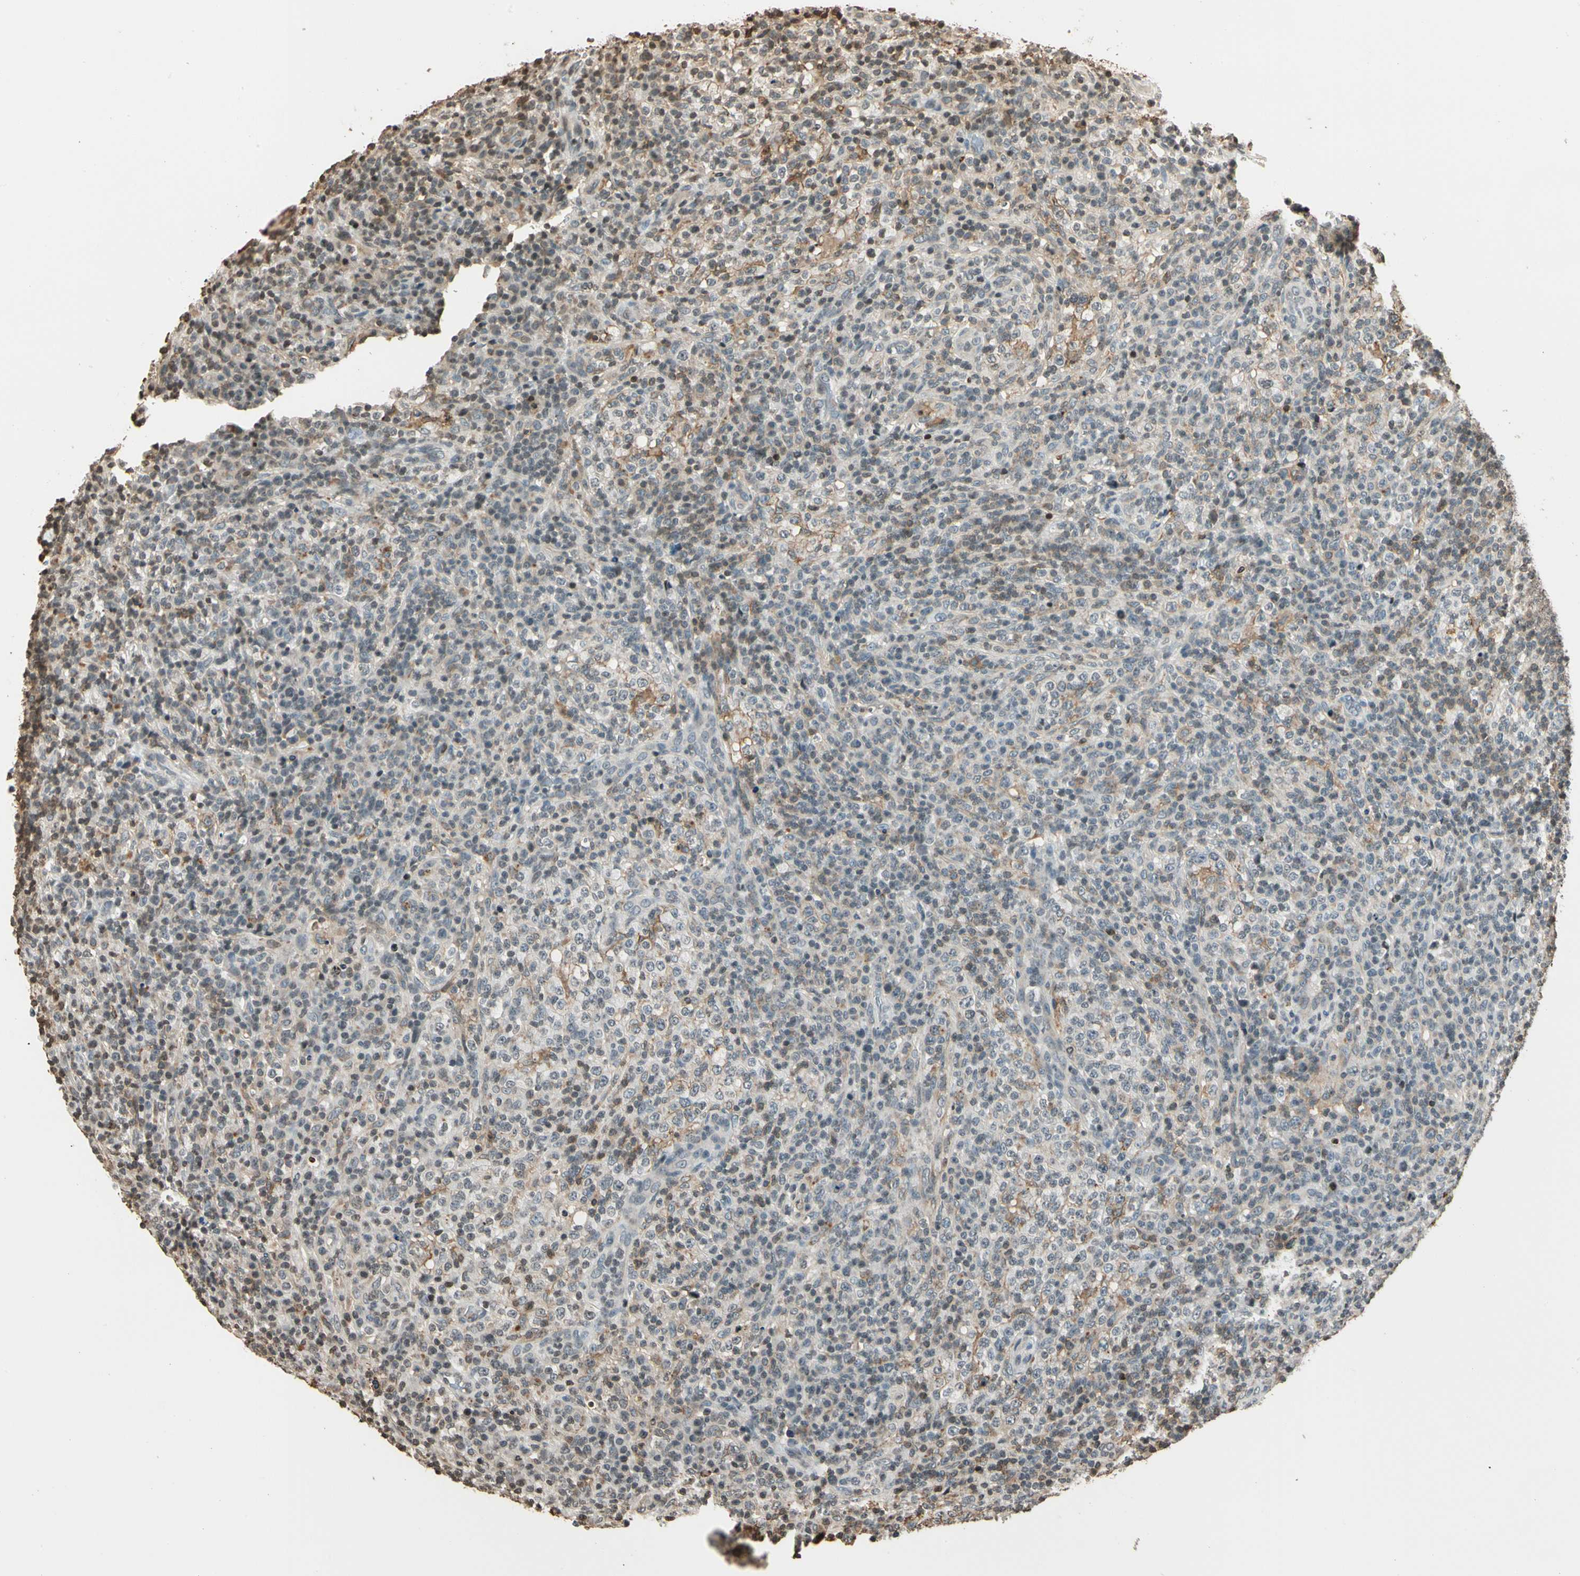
{"staining": {"intensity": "weak", "quantity": "25%-75%", "location": "cytoplasmic/membranous,nuclear"}, "tissue": "lymphoma", "cell_type": "Tumor cells", "image_type": "cancer", "snomed": [{"axis": "morphology", "description": "Malignant lymphoma, non-Hodgkin's type, High grade"}, {"axis": "topography", "description": "Lymph node"}], "caption": "Immunohistochemical staining of human malignant lymphoma, non-Hodgkin's type (high-grade) exhibits low levels of weak cytoplasmic/membranous and nuclear protein expression in about 25%-75% of tumor cells. (DAB (3,3'-diaminobenzidine) IHC, brown staining for protein, blue staining for nuclei).", "gene": "FER", "patient": {"sex": "female", "age": 76}}